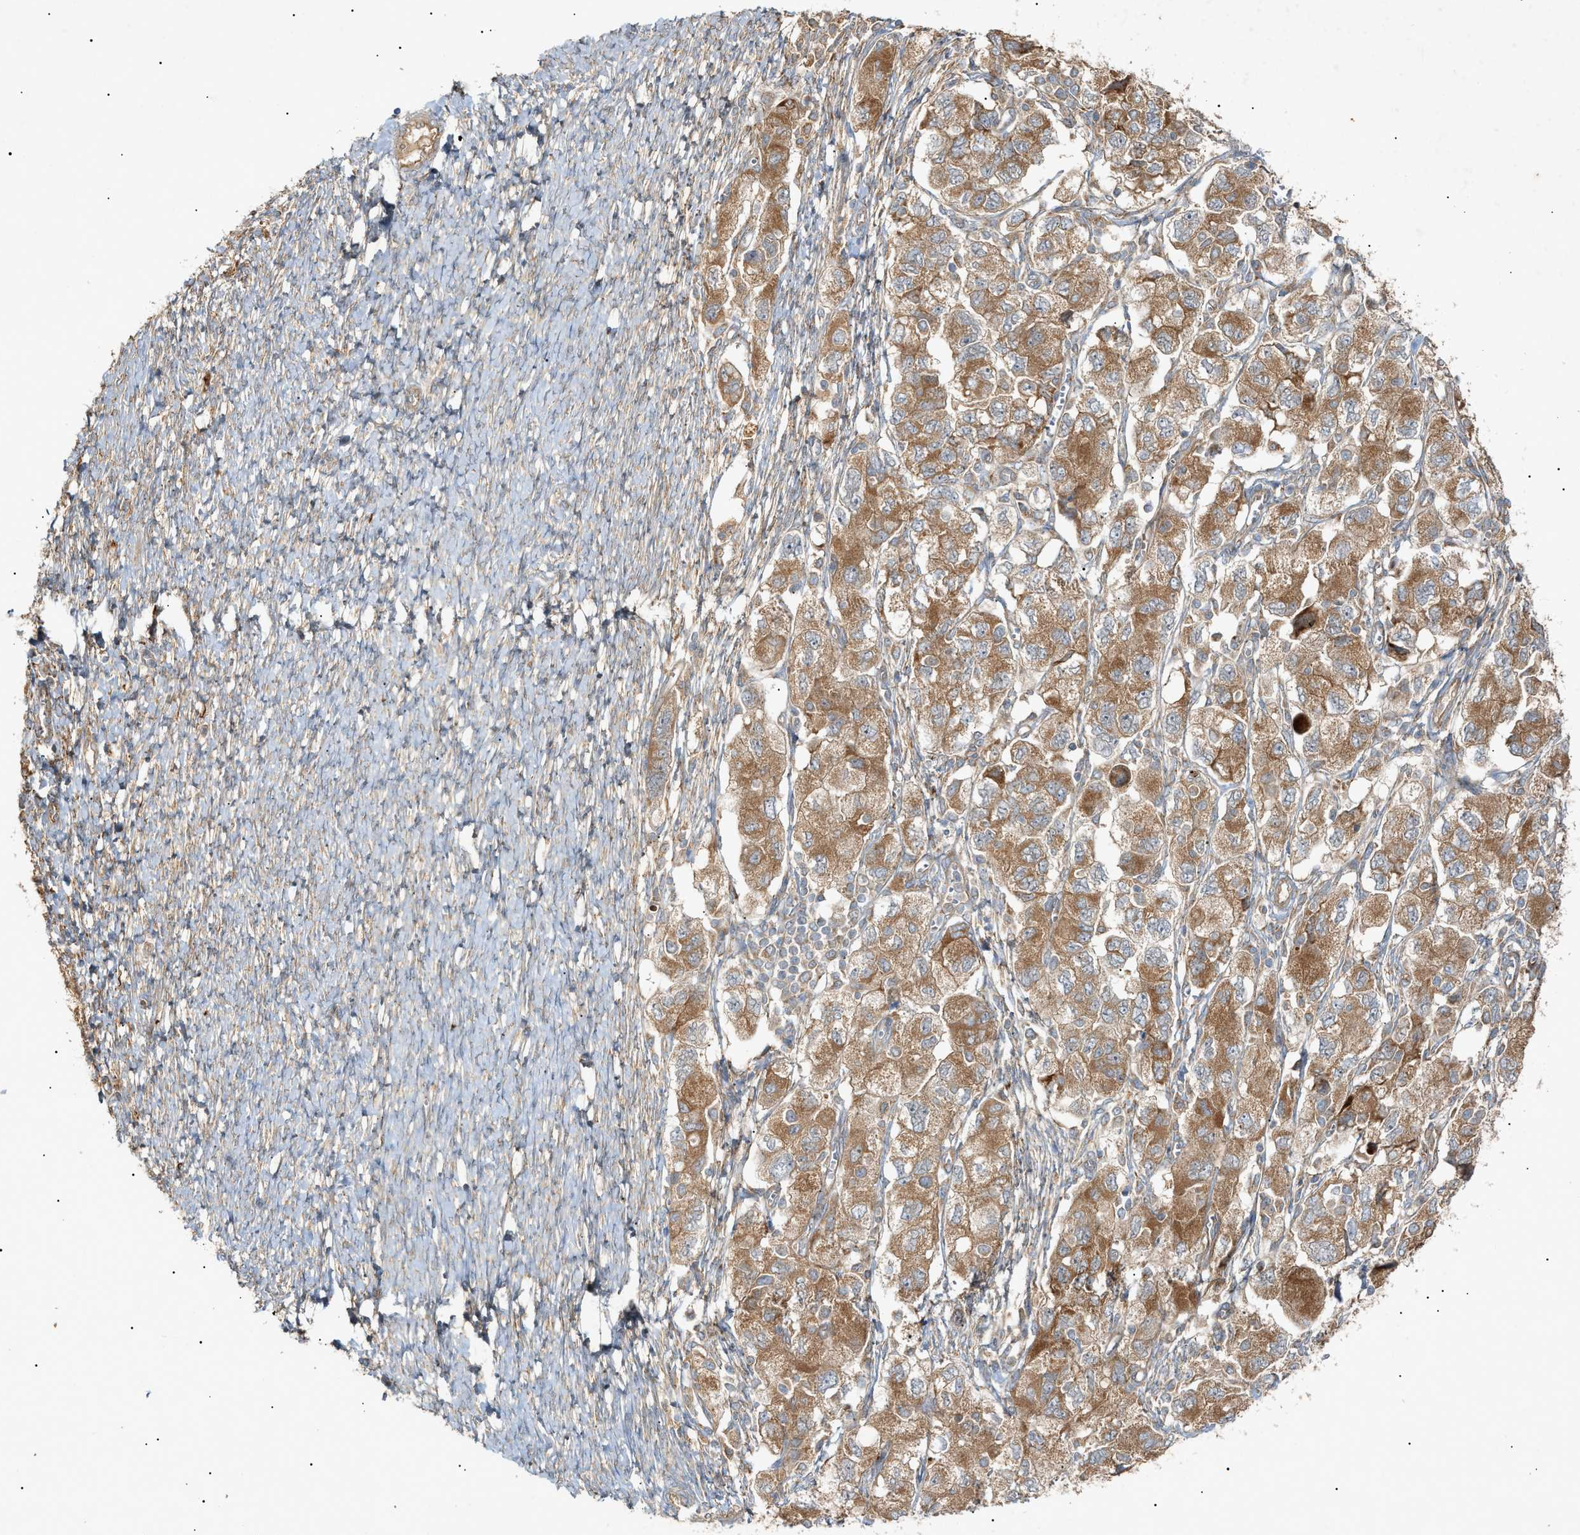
{"staining": {"intensity": "moderate", "quantity": ">75%", "location": "cytoplasmic/membranous"}, "tissue": "ovarian cancer", "cell_type": "Tumor cells", "image_type": "cancer", "snomed": [{"axis": "morphology", "description": "Carcinoma, NOS"}, {"axis": "morphology", "description": "Cystadenocarcinoma, serous, NOS"}, {"axis": "topography", "description": "Ovary"}], "caption": "High-magnification brightfield microscopy of ovarian carcinoma stained with DAB (brown) and counterstained with hematoxylin (blue). tumor cells exhibit moderate cytoplasmic/membranous staining is identified in approximately>75% of cells. (brown staining indicates protein expression, while blue staining denotes nuclei).", "gene": "MTCH1", "patient": {"sex": "female", "age": 69}}